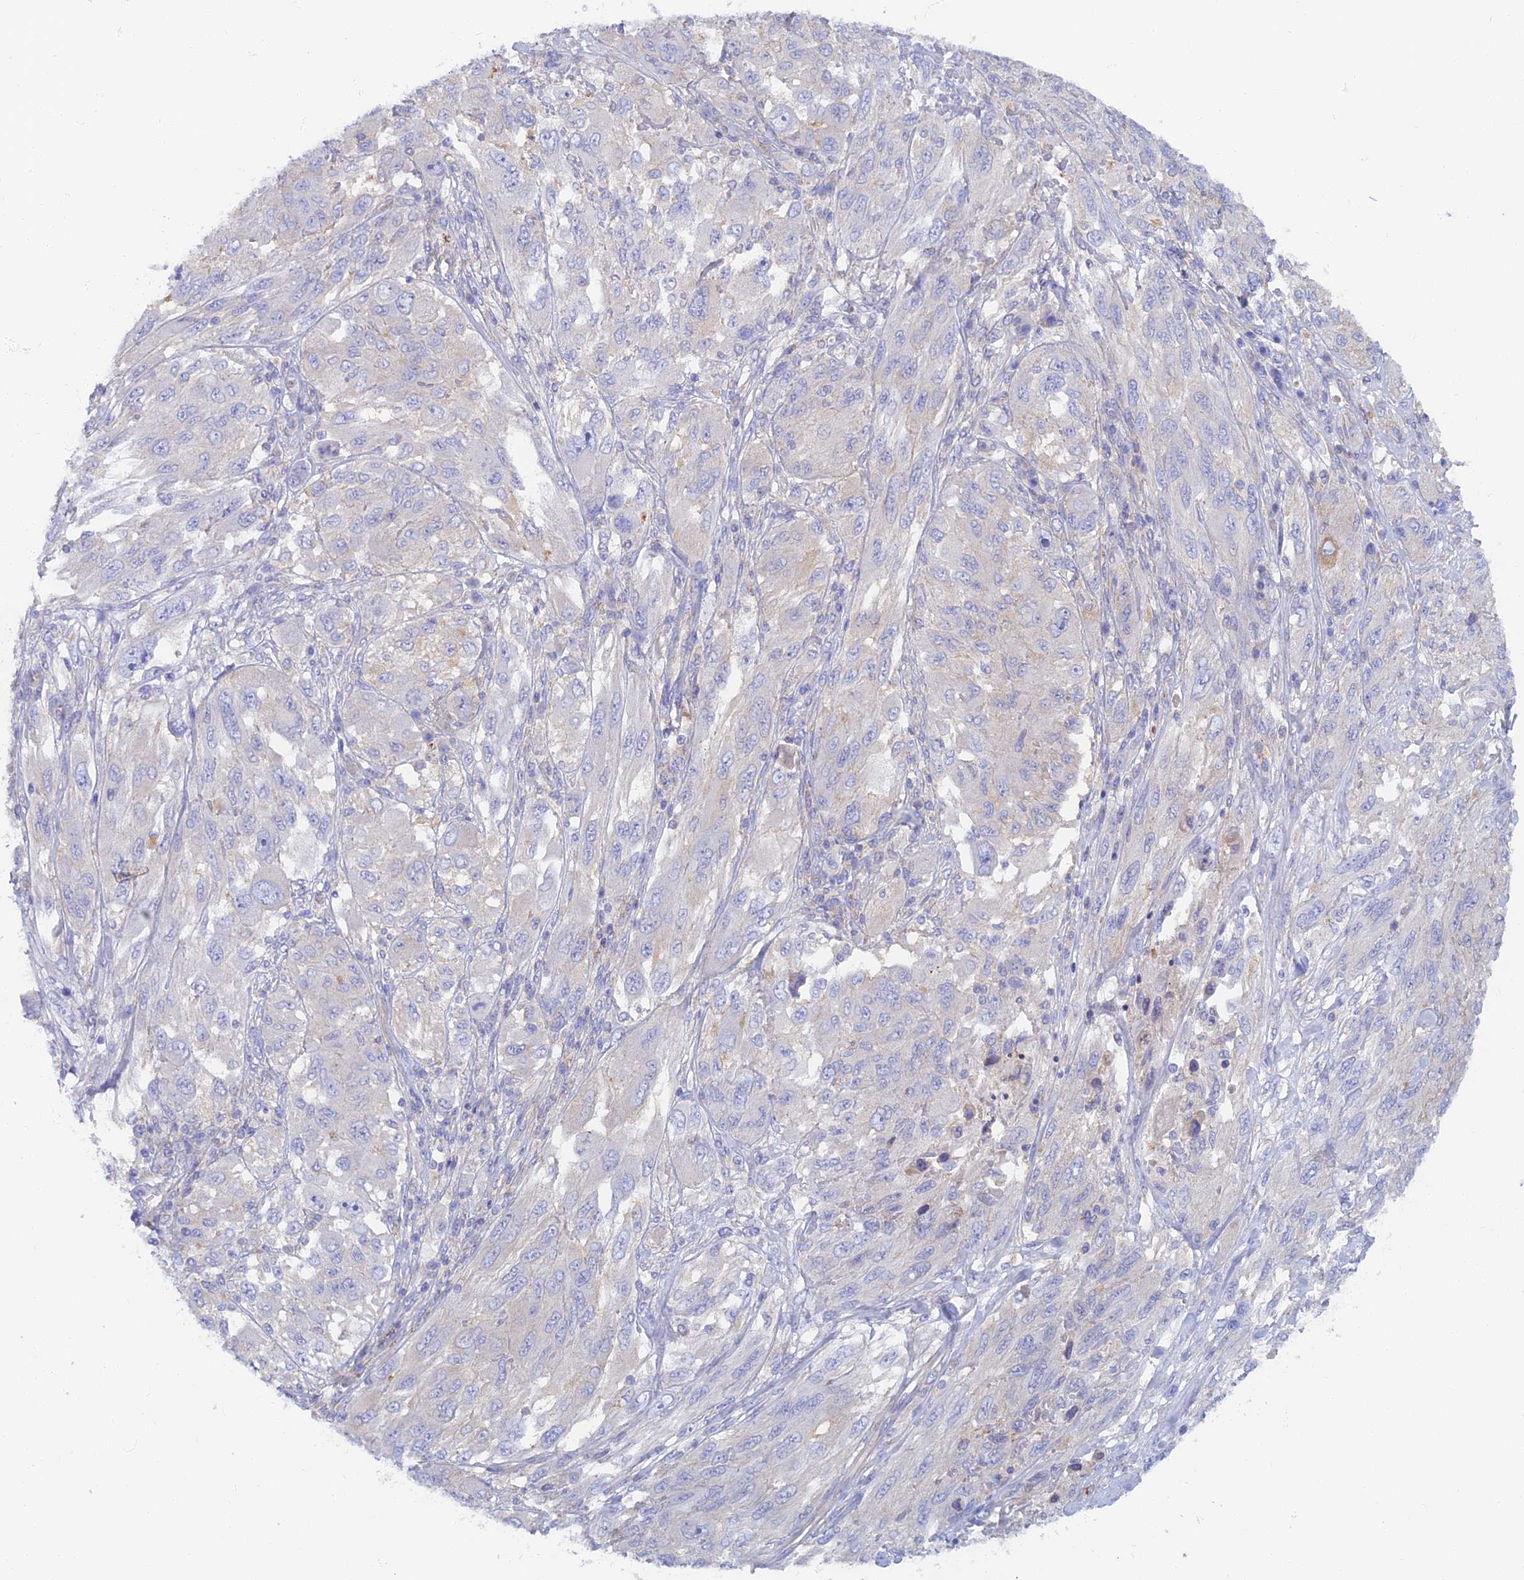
{"staining": {"intensity": "negative", "quantity": "none", "location": "none"}, "tissue": "melanoma", "cell_type": "Tumor cells", "image_type": "cancer", "snomed": [{"axis": "morphology", "description": "Malignant melanoma, NOS"}, {"axis": "topography", "description": "Skin"}], "caption": "Tumor cells show no significant expression in melanoma.", "gene": "TMEM44", "patient": {"sex": "female", "age": 91}}